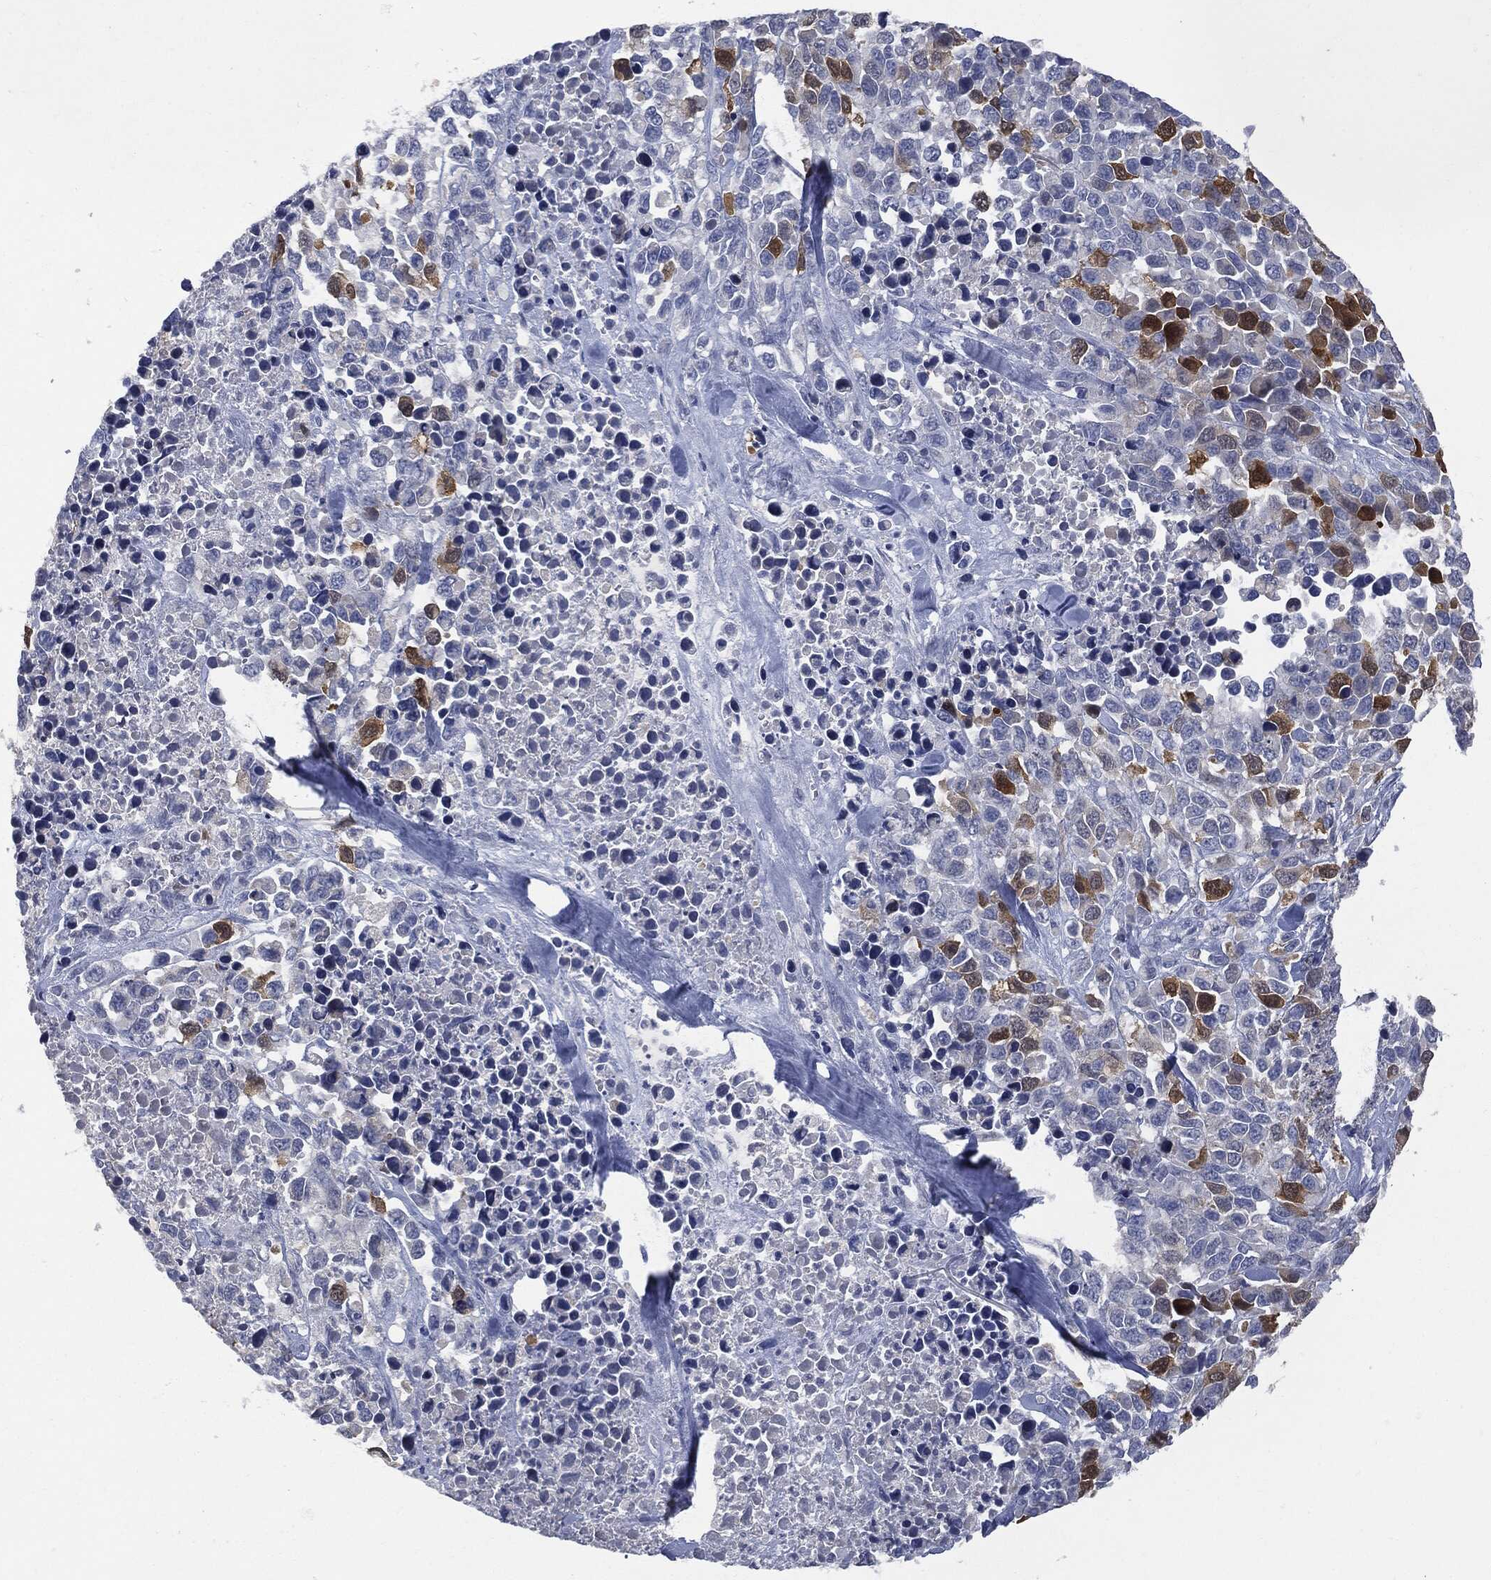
{"staining": {"intensity": "strong", "quantity": "<25%", "location": "cytoplasmic/membranous"}, "tissue": "melanoma", "cell_type": "Tumor cells", "image_type": "cancer", "snomed": [{"axis": "morphology", "description": "Malignant melanoma, Metastatic site"}, {"axis": "topography", "description": "Skin"}], "caption": "This micrograph demonstrates malignant melanoma (metastatic site) stained with IHC to label a protein in brown. The cytoplasmic/membranous of tumor cells show strong positivity for the protein. Nuclei are counter-stained blue.", "gene": "UBE2C", "patient": {"sex": "male", "age": 84}}